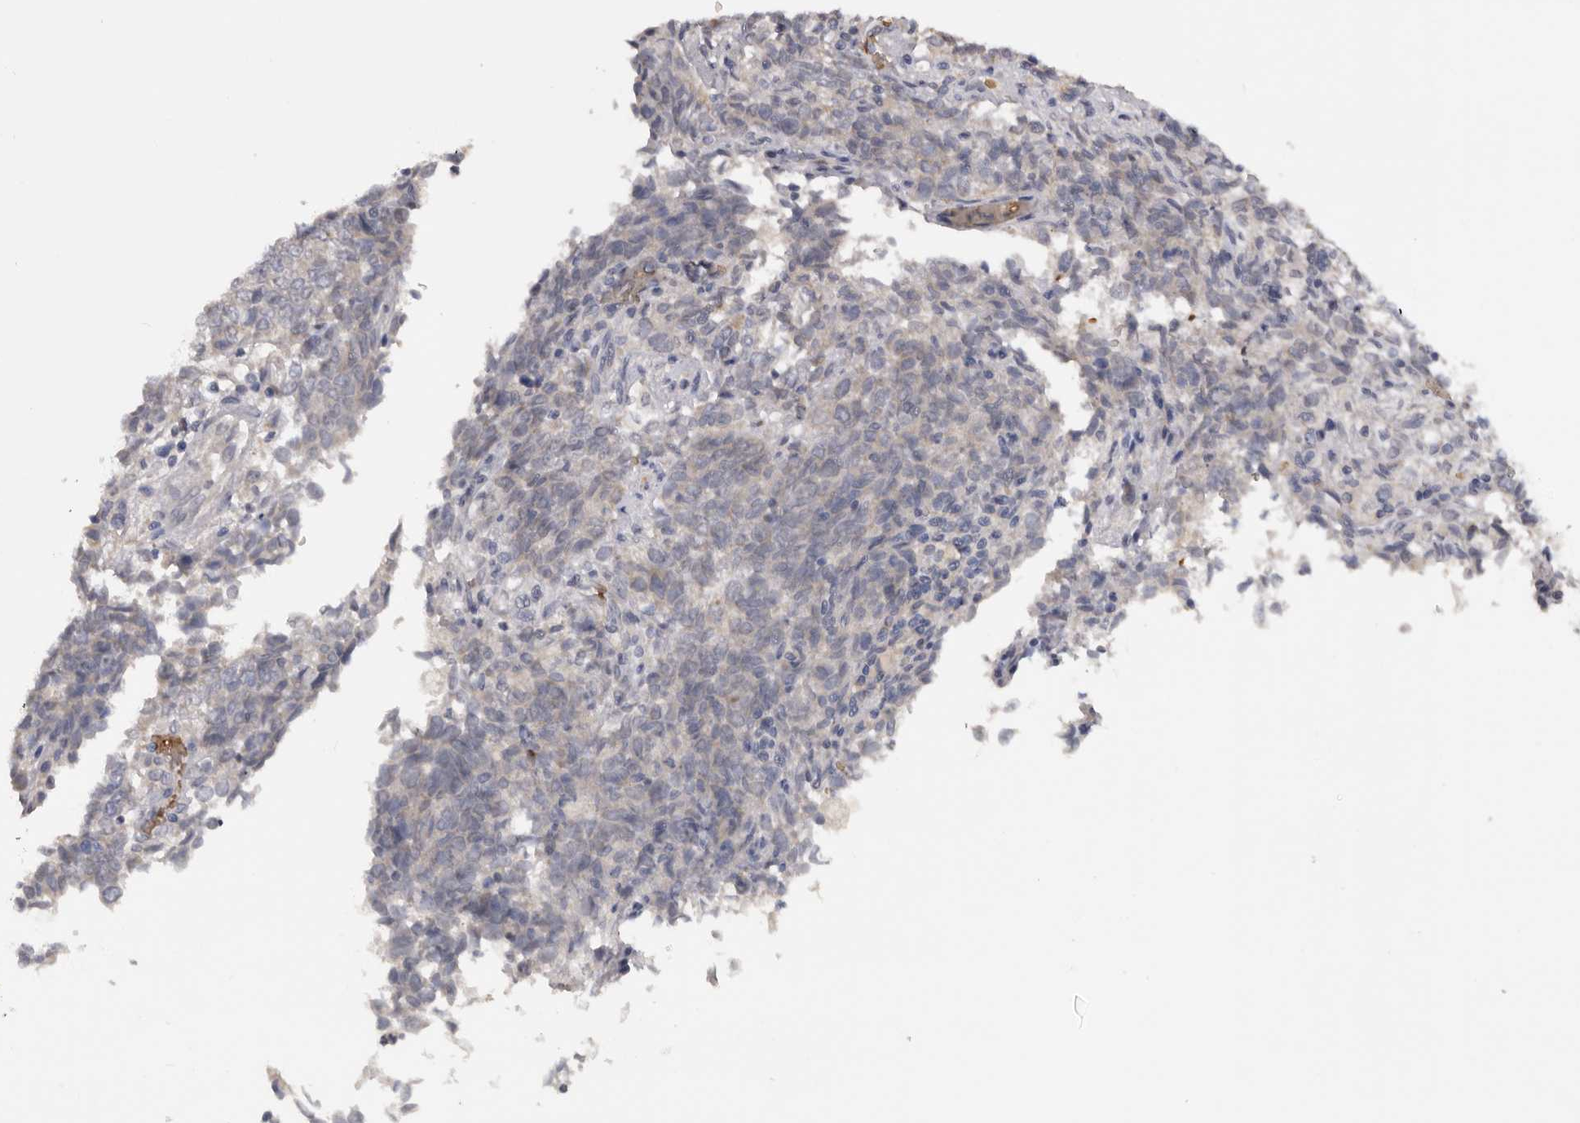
{"staining": {"intensity": "negative", "quantity": "none", "location": "none"}, "tissue": "endometrial cancer", "cell_type": "Tumor cells", "image_type": "cancer", "snomed": [{"axis": "morphology", "description": "Adenocarcinoma, NOS"}, {"axis": "topography", "description": "Endometrium"}], "caption": "Endometrial cancer (adenocarcinoma) was stained to show a protein in brown. There is no significant staining in tumor cells.", "gene": "TNR", "patient": {"sex": "female", "age": 80}}